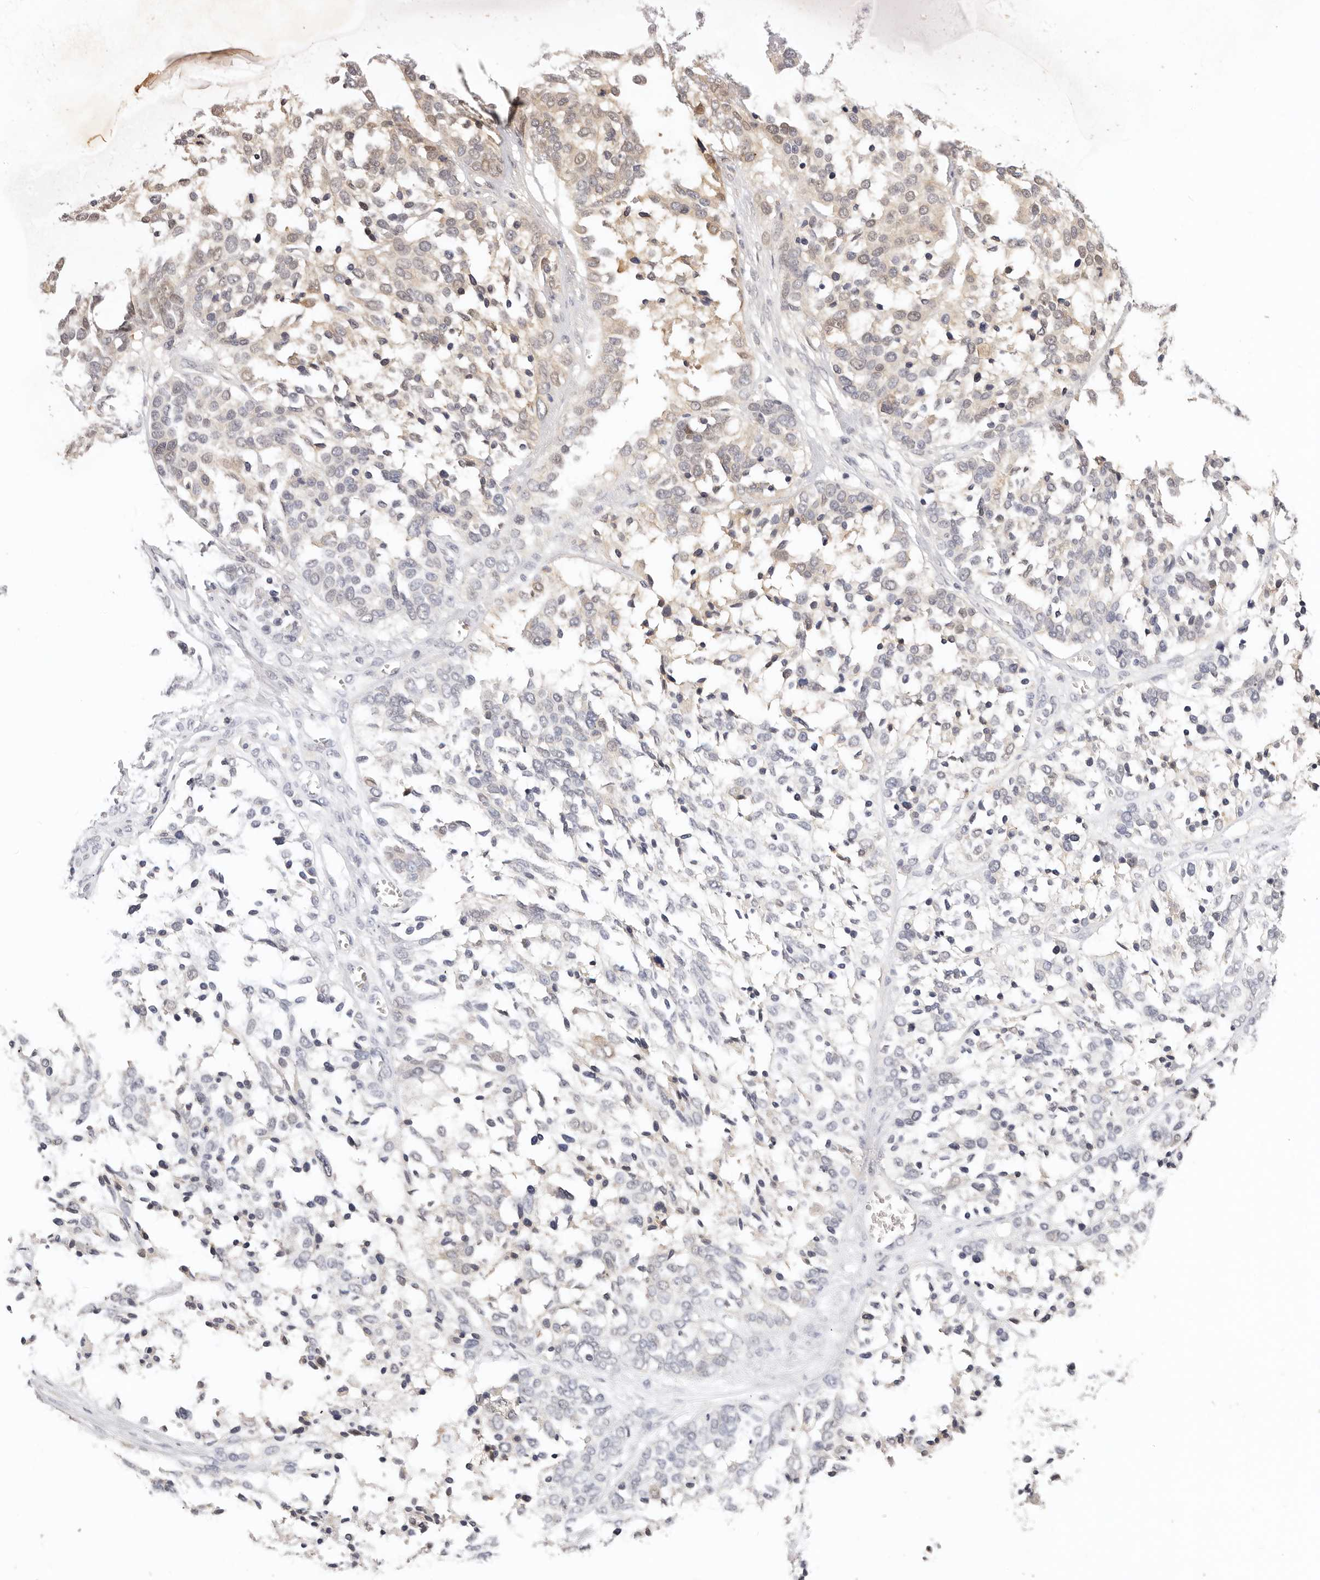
{"staining": {"intensity": "weak", "quantity": "<25%", "location": "cytoplasmic/membranous"}, "tissue": "ovarian cancer", "cell_type": "Tumor cells", "image_type": "cancer", "snomed": [{"axis": "morphology", "description": "Cystadenocarcinoma, serous, NOS"}, {"axis": "topography", "description": "Ovary"}], "caption": "An immunohistochemistry photomicrograph of serous cystadenocarcinoma (ovarian) is shown. There is no staining in tumor cells of serous cystadenocarcinoma (ovarian).", "gene": "GGPS1", "patient": {"sex": "female", "age": 44}}